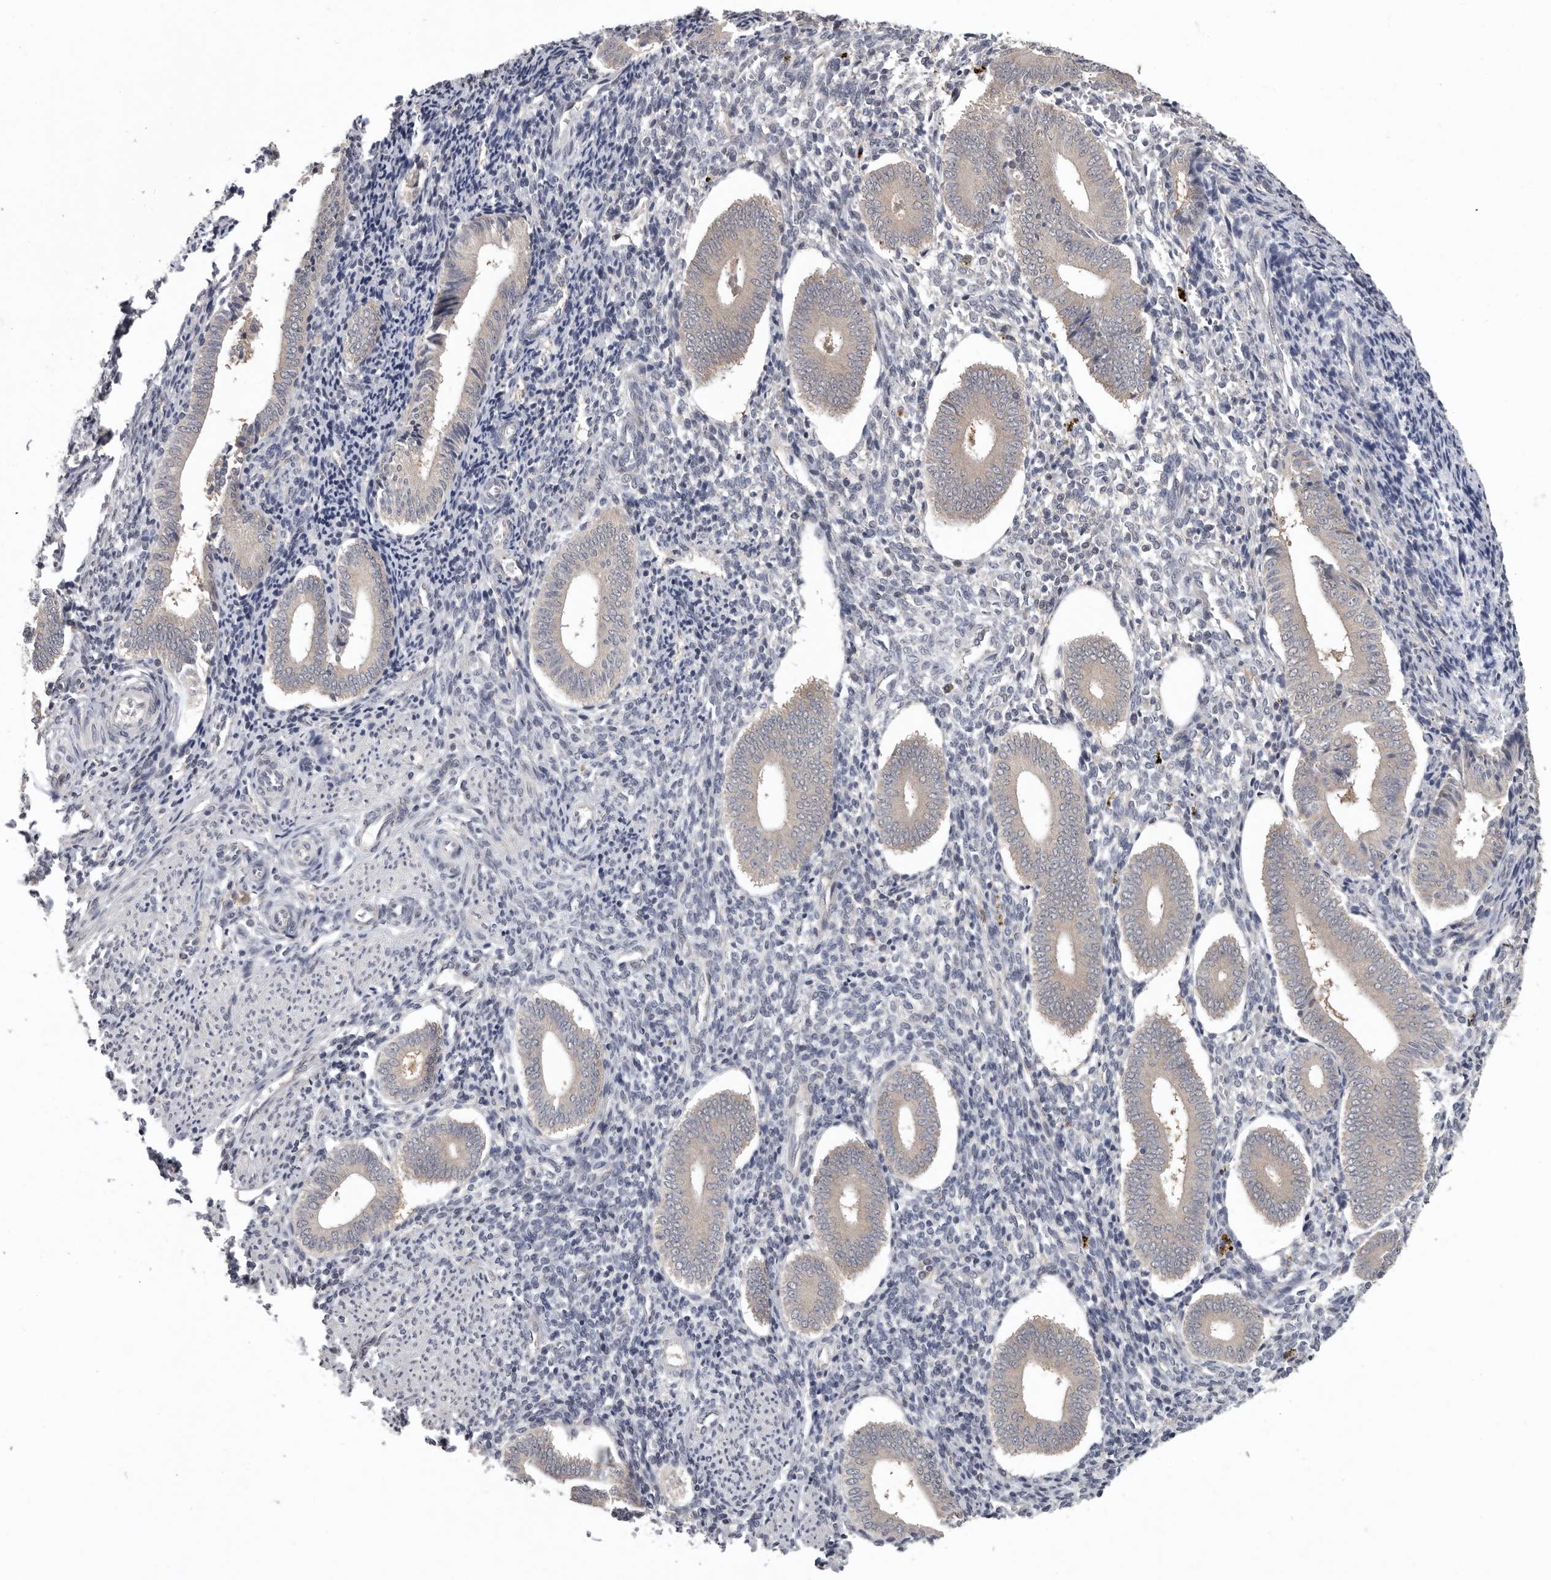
{"staining": {"intensity": "negative", "quantity": "none", "location": "none"}, "tissue": "endometrium", "cell_type": "Cells in endometrial stroma", "image_type": "normal", "snomed": [{"axis": "morphology", "description": "Normal tissue, NOS"}, {"axis": "topography", "description": "Uterus"}, {"axis": "topography", "description": "Endometrium"}], "caption": "Cells in endometrial stroma show no significant protein positivity in normal endometrium.", "gene": "RALGPS2", "patient": {"sex": "female", "age": 33}}